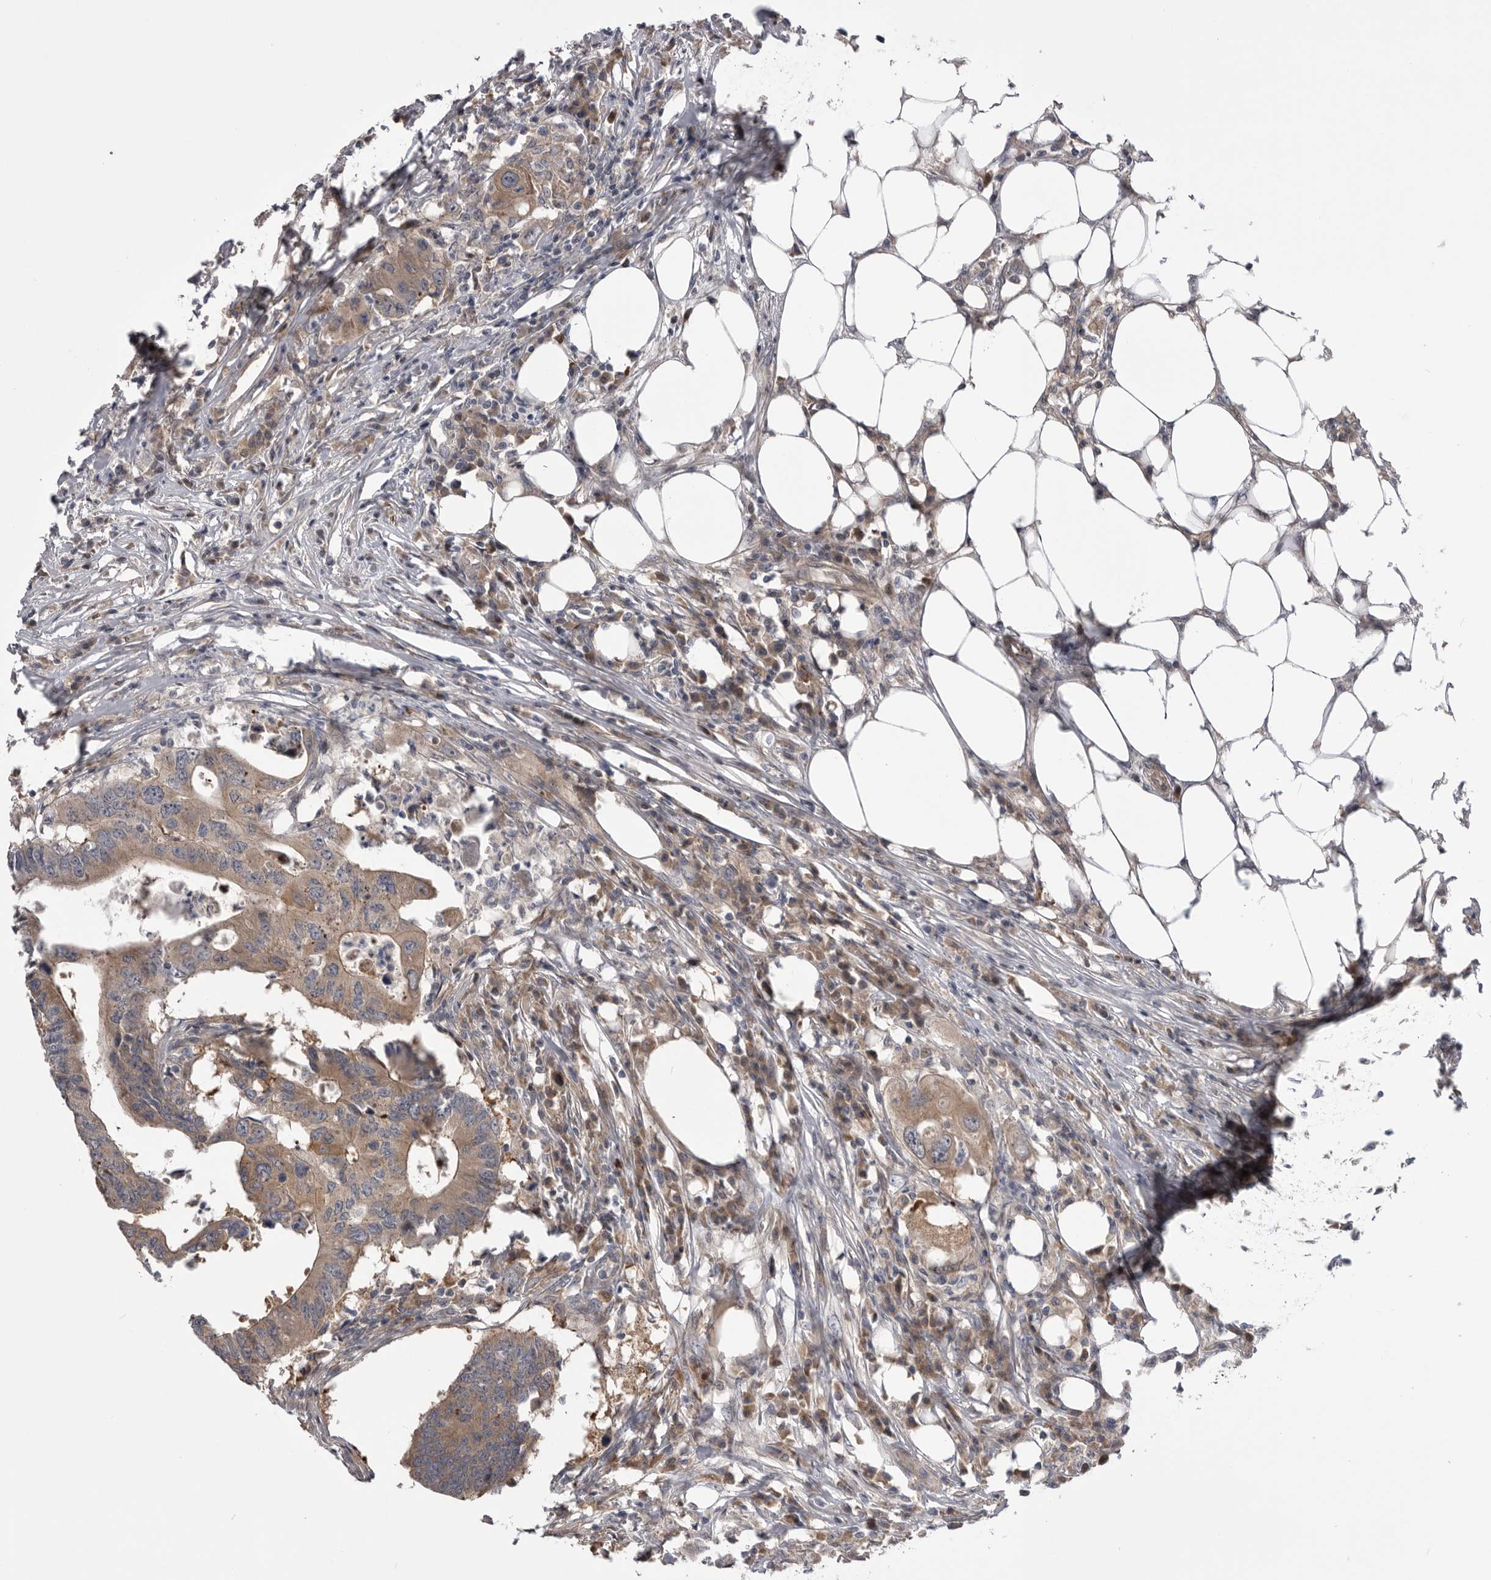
{"staining": {"intensity": "moderate", "quantity": ">75%", "location": "cytoplasmic/membranous"}, "tissue": "colorectal cancer", "cell_type": "Tumor cells", "image_type": "cancer", "snomed": [{"axis": "morphology", "description": "Adenocarcinoma, NOS"}, {"axis": "topography", "description": "Colon"}], "caption": "A photomicrograph of human adenocarcinoma (colorectal) stained for a protein exhibits moderate cytoplasmic/membranous brown staining in tumor cells.", "gene": "RAB3GAP2", "patient": {"sex": "male", "age": 71}}